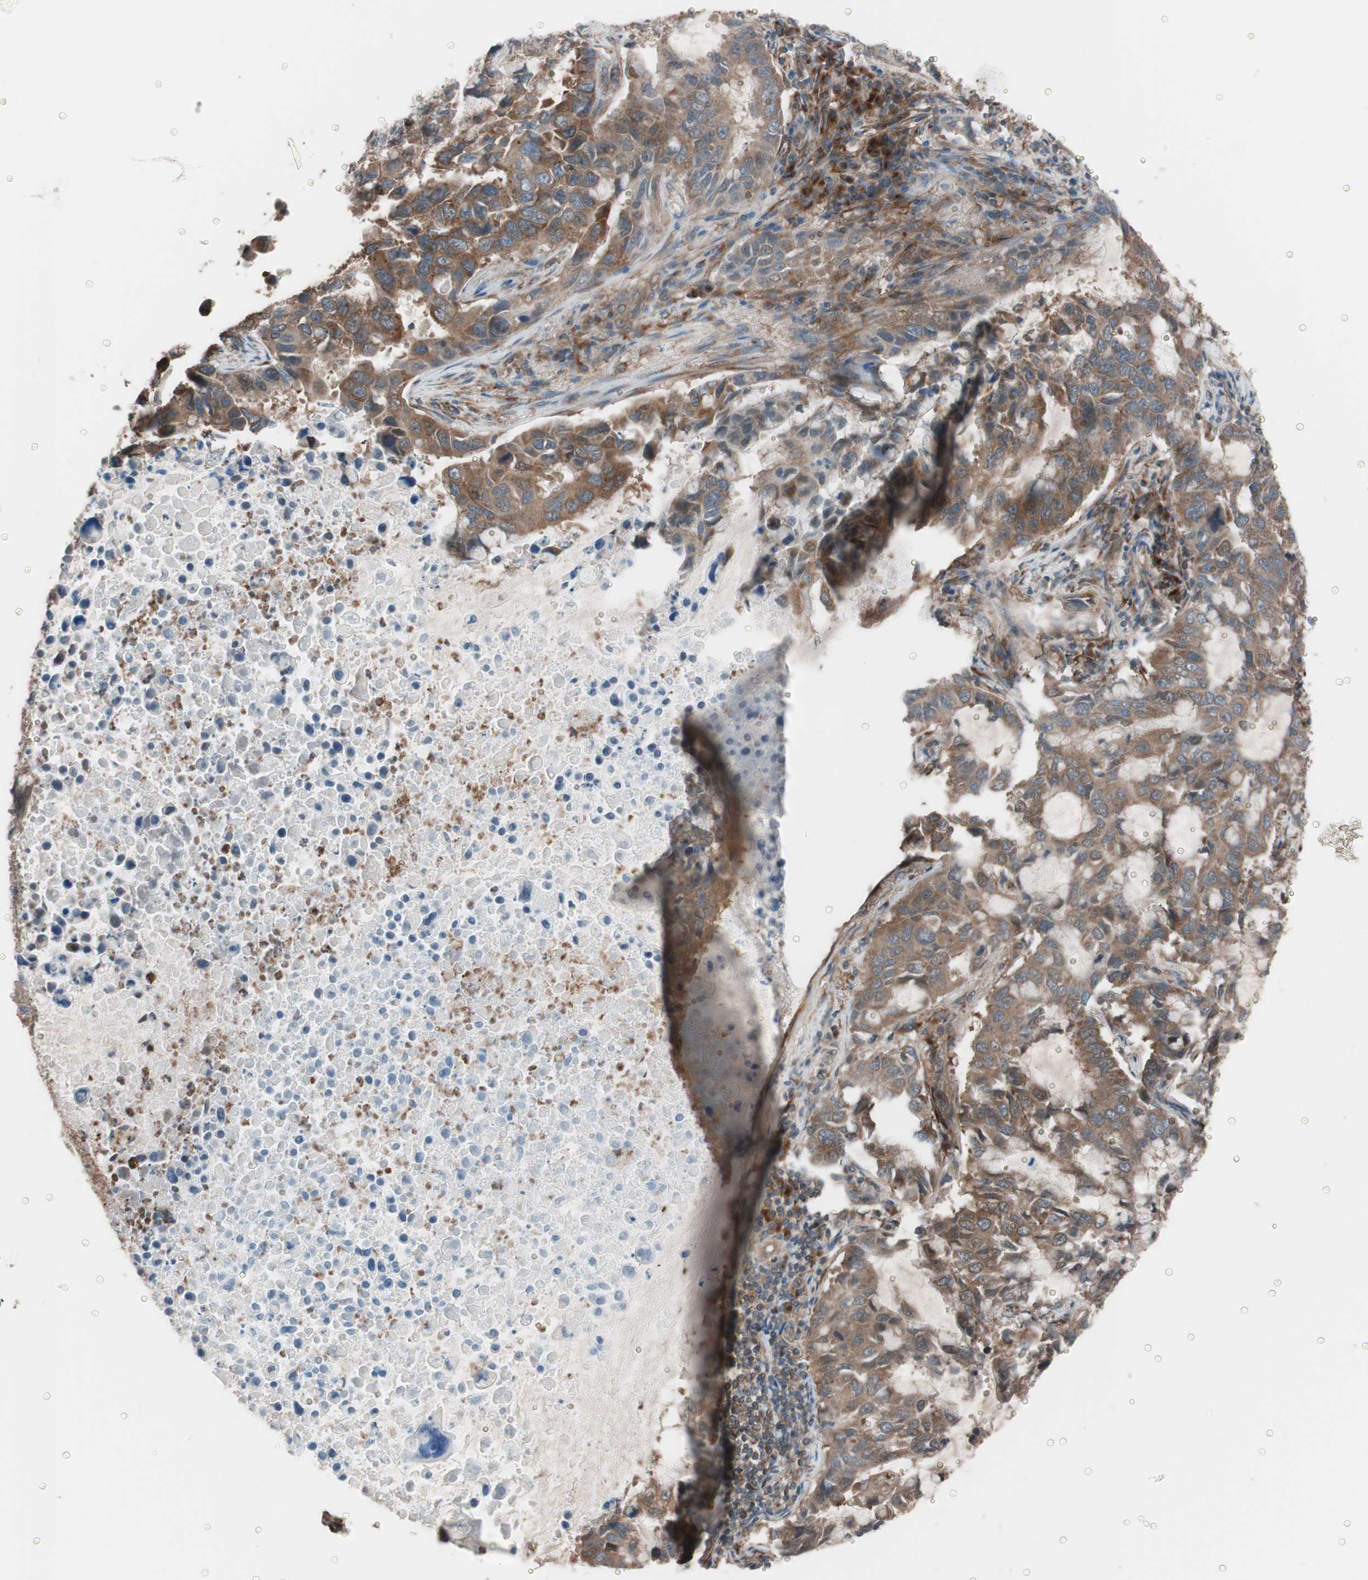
{"staining": {"intensity": "moderate", "quantity": ">75%", "location": "cytoplasmic/membranous"}, "tissue": "lung cancer", "cell_type": "Tumor cells", "image_type": "cancer", "snomed": [{"axis": "morphology", "description": "Adenocarcinoma, NOS"}, {"axis": "topography", "description": "Lung"}], "caption": "Protein expression analysis of human lung cancer reveals moderate cytoplasmic/membranous expression in about >75% of tumor cells. The protein is shown in brown color, while the nuclei are stained blue.", "gene": "SEC31A", "patient": {"sex": "male", "age": 64}}